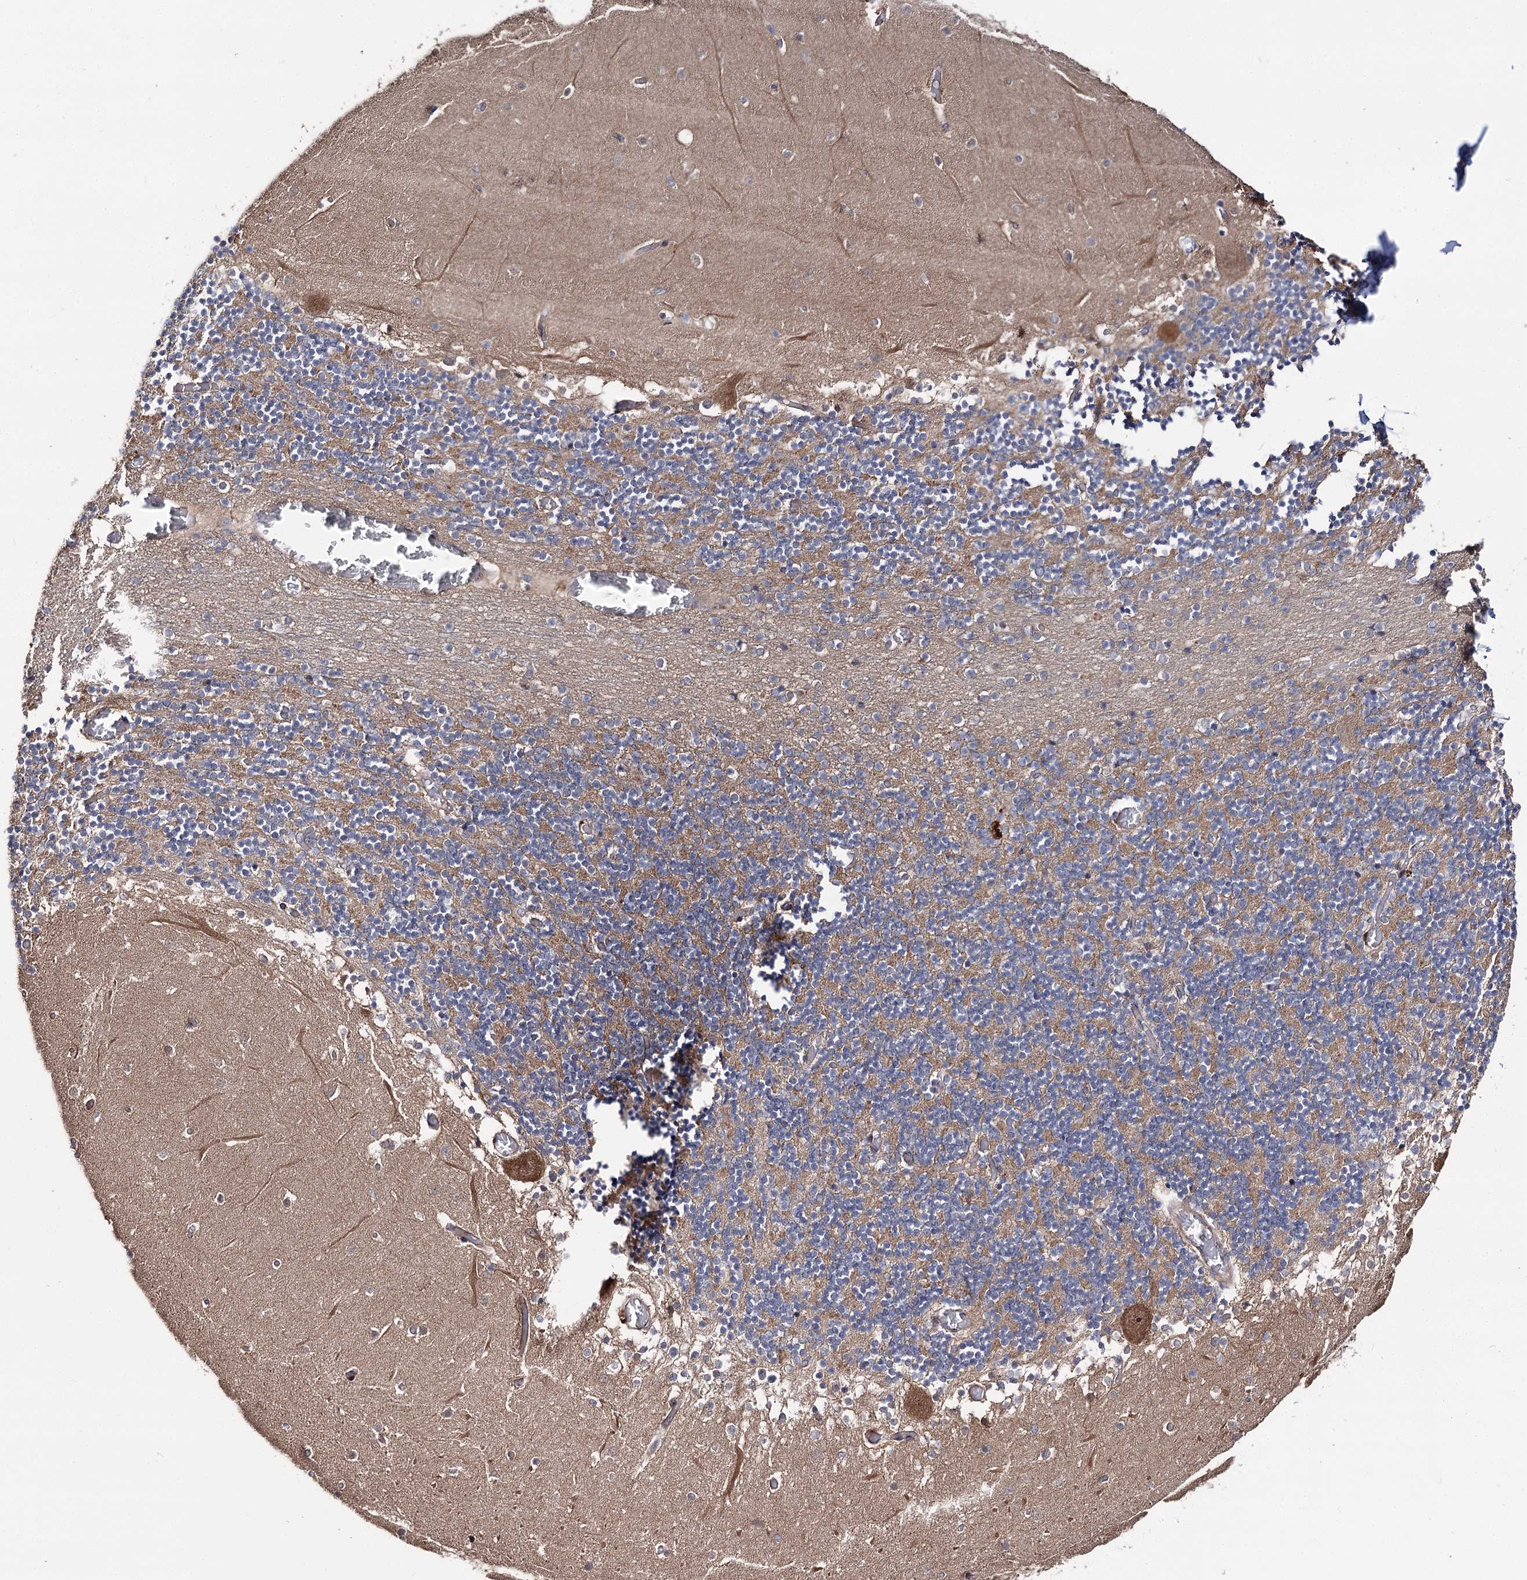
{"staining": {"intensity": "moderate", "quantity": "25%-75%", "location": "cytoplasmic/membranous"}, "tissue": "cerebellum", "cell_type": "Cells in granular layer", "image_type": "normal", "snomed": [{"axis": "morphology", "description": "Normal tissue, NOS"}, {"axis": "topography", "description": "Cerebellum"}], "caption": "IHC (DAB) staining of unremarkable cerebellum shows moderate cytoplasmic/membranous protein staining in approximately 25%-75% of cells in granular layer.", "gene": "MINDY3", "patient": {"sex": "female", "age": 28}}